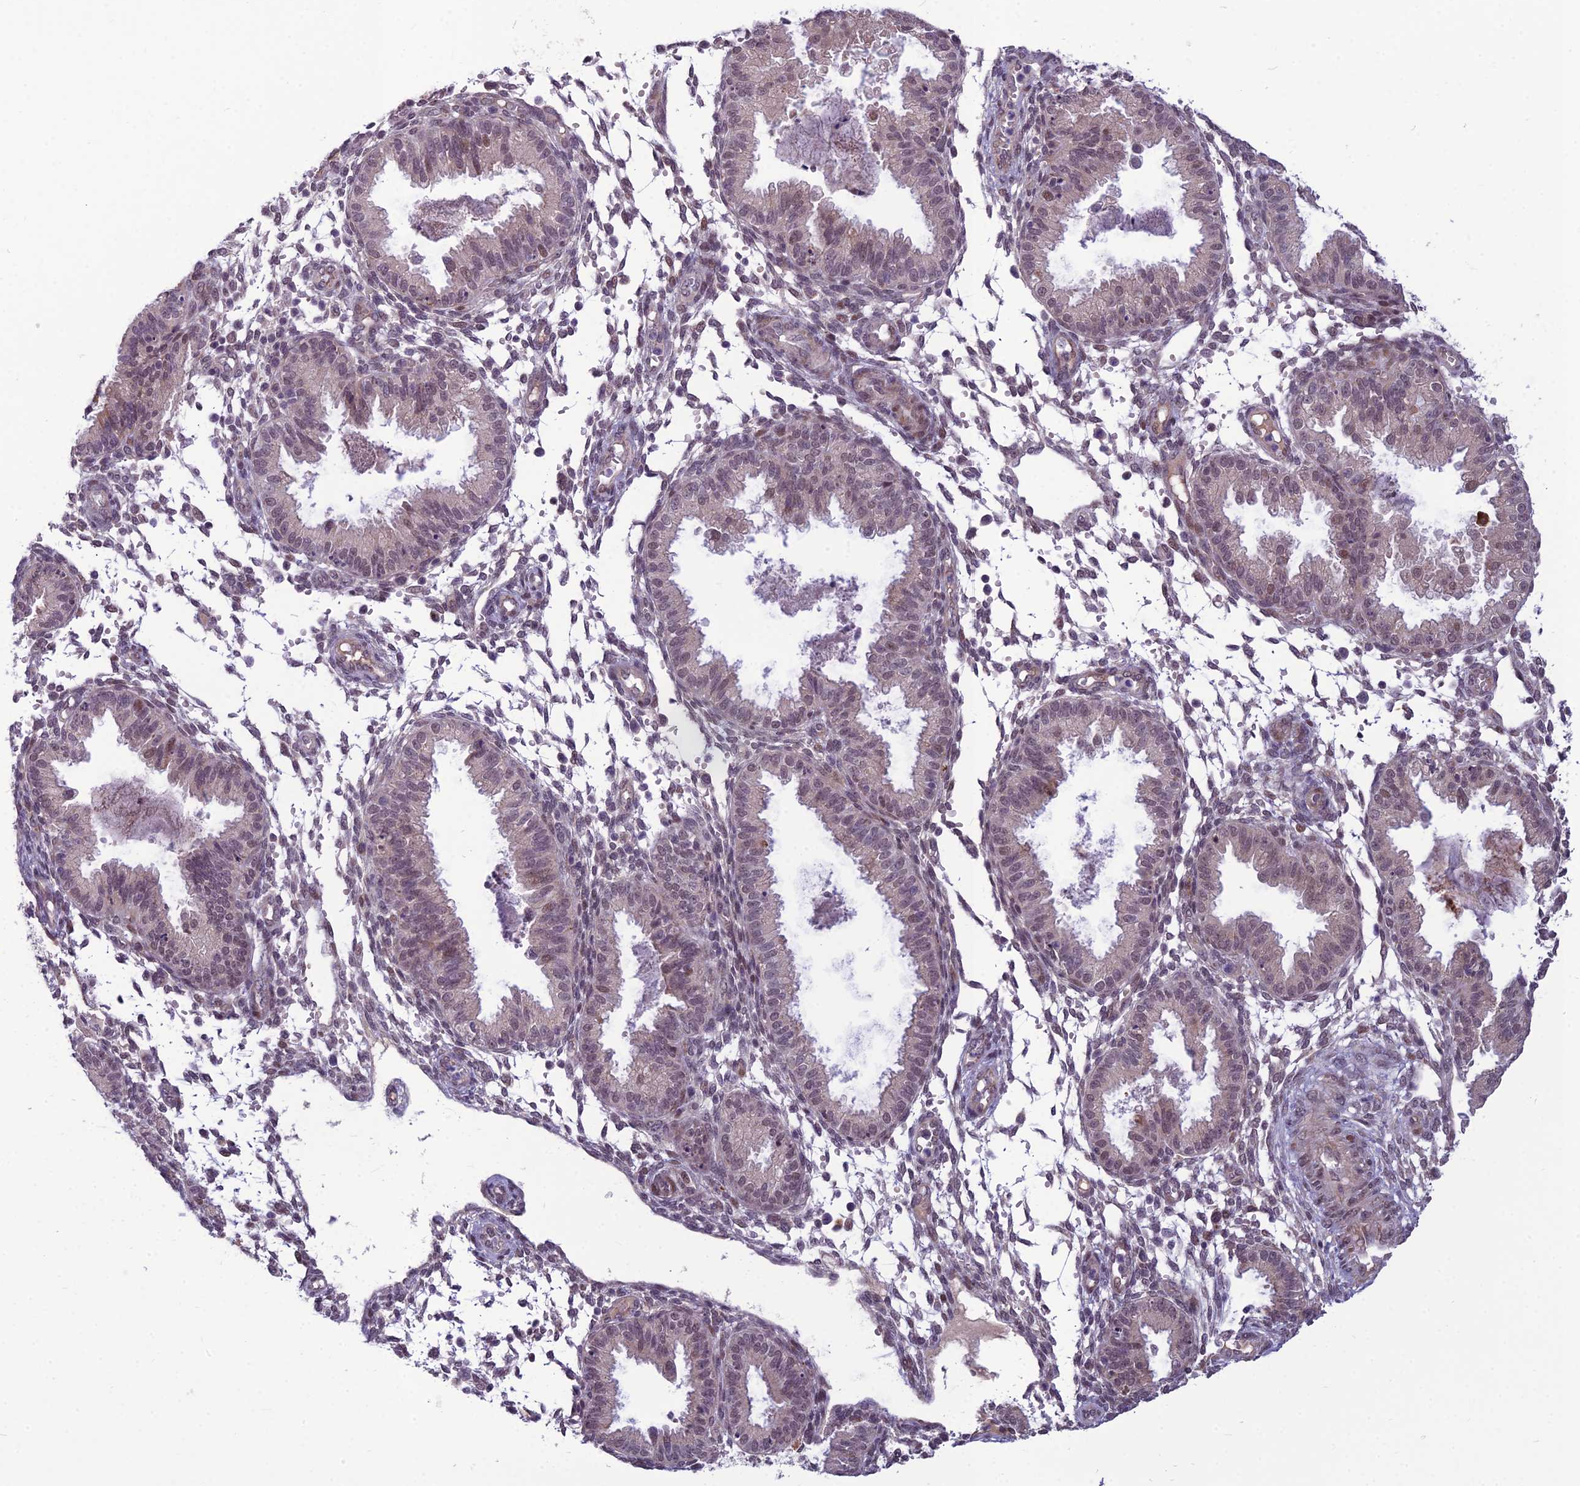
{"staining": {"intensity": "weak", "quantity": "<25%", "location": "nuclear"}, "tissue": "endometrium", "cell_type": "Cells in endometrial stroma", "image_type": "normal", "snomed": [{"axis": "morphology", "description": "Normal tissue, NOS"}, {"axis": "topography", "description": "Endometrium"}], "caption": "Immunohistochemistry (IHC) of unremarkable human endometrium demonstrates no expression in cells in endometrial stroma.", "gene": "FBRS", "patient": {"sex": "female", "age": 33}}